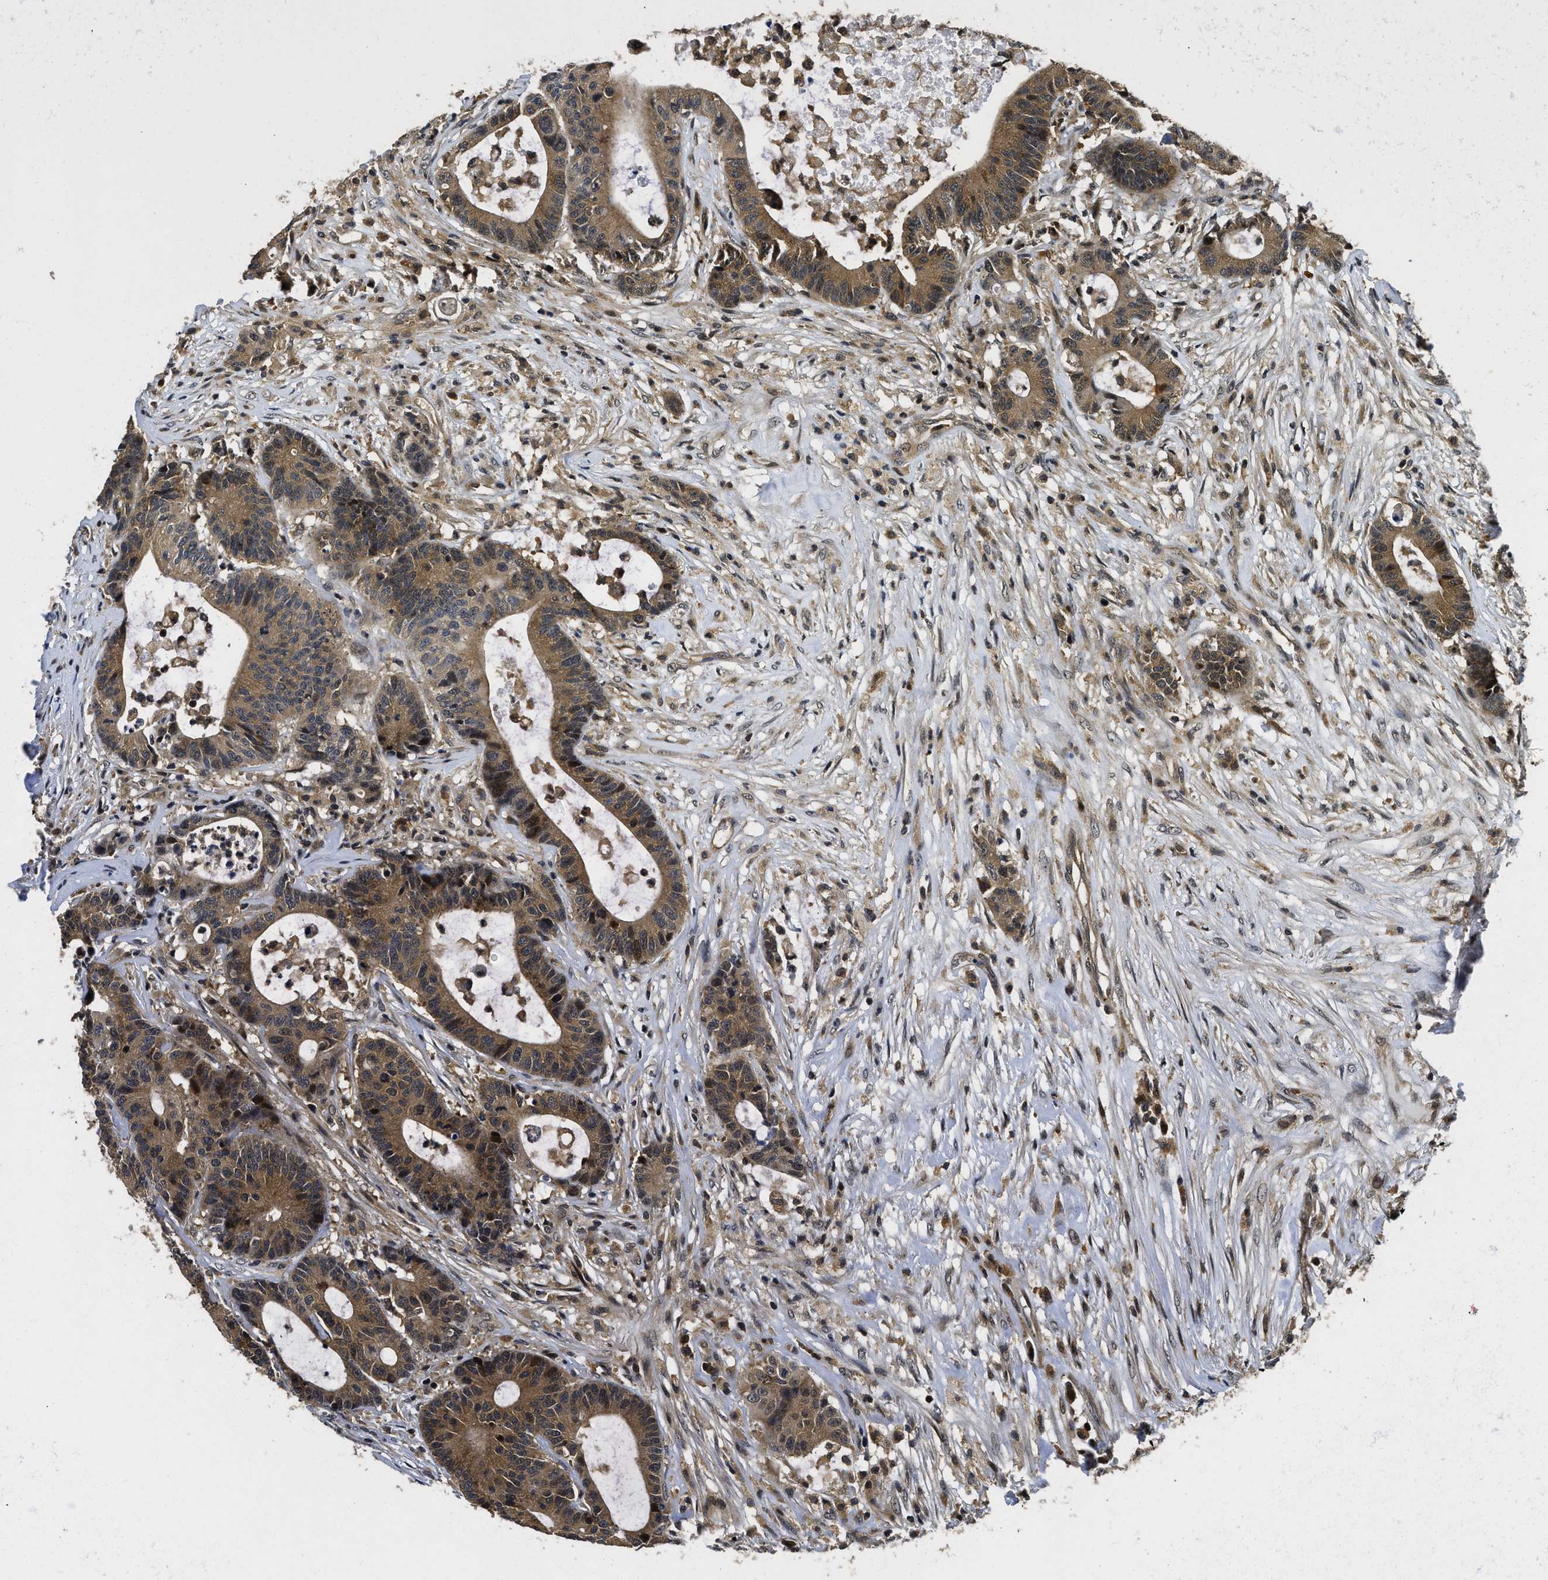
{"staining": {"intensity": "moderate", "quantity": ">75%", "location": "cytoplasmic/membranous"}, "tissue": "colorectal cancer", "cell_type": "Tumor cells", "image_type": "cancer", "snomed": [{"axis": "morphology", "description": "Adenocarcinoma, NOS"}, {"axis": "topography", "description": "Colon"}], "caption": "A brown stain highlights moderate cytoplasmic/membranous expression of a protein in adenocarcinoma (colorectal) tumor cells. The protein of interest is stained brown, and the nuclei are stained in blue (DAB (3,3'-diaminobenzidine) IHC with brightfield microscopy, high magnification).", "gene": "ADSL", "patient": {"sex": "female", "age": 84}}